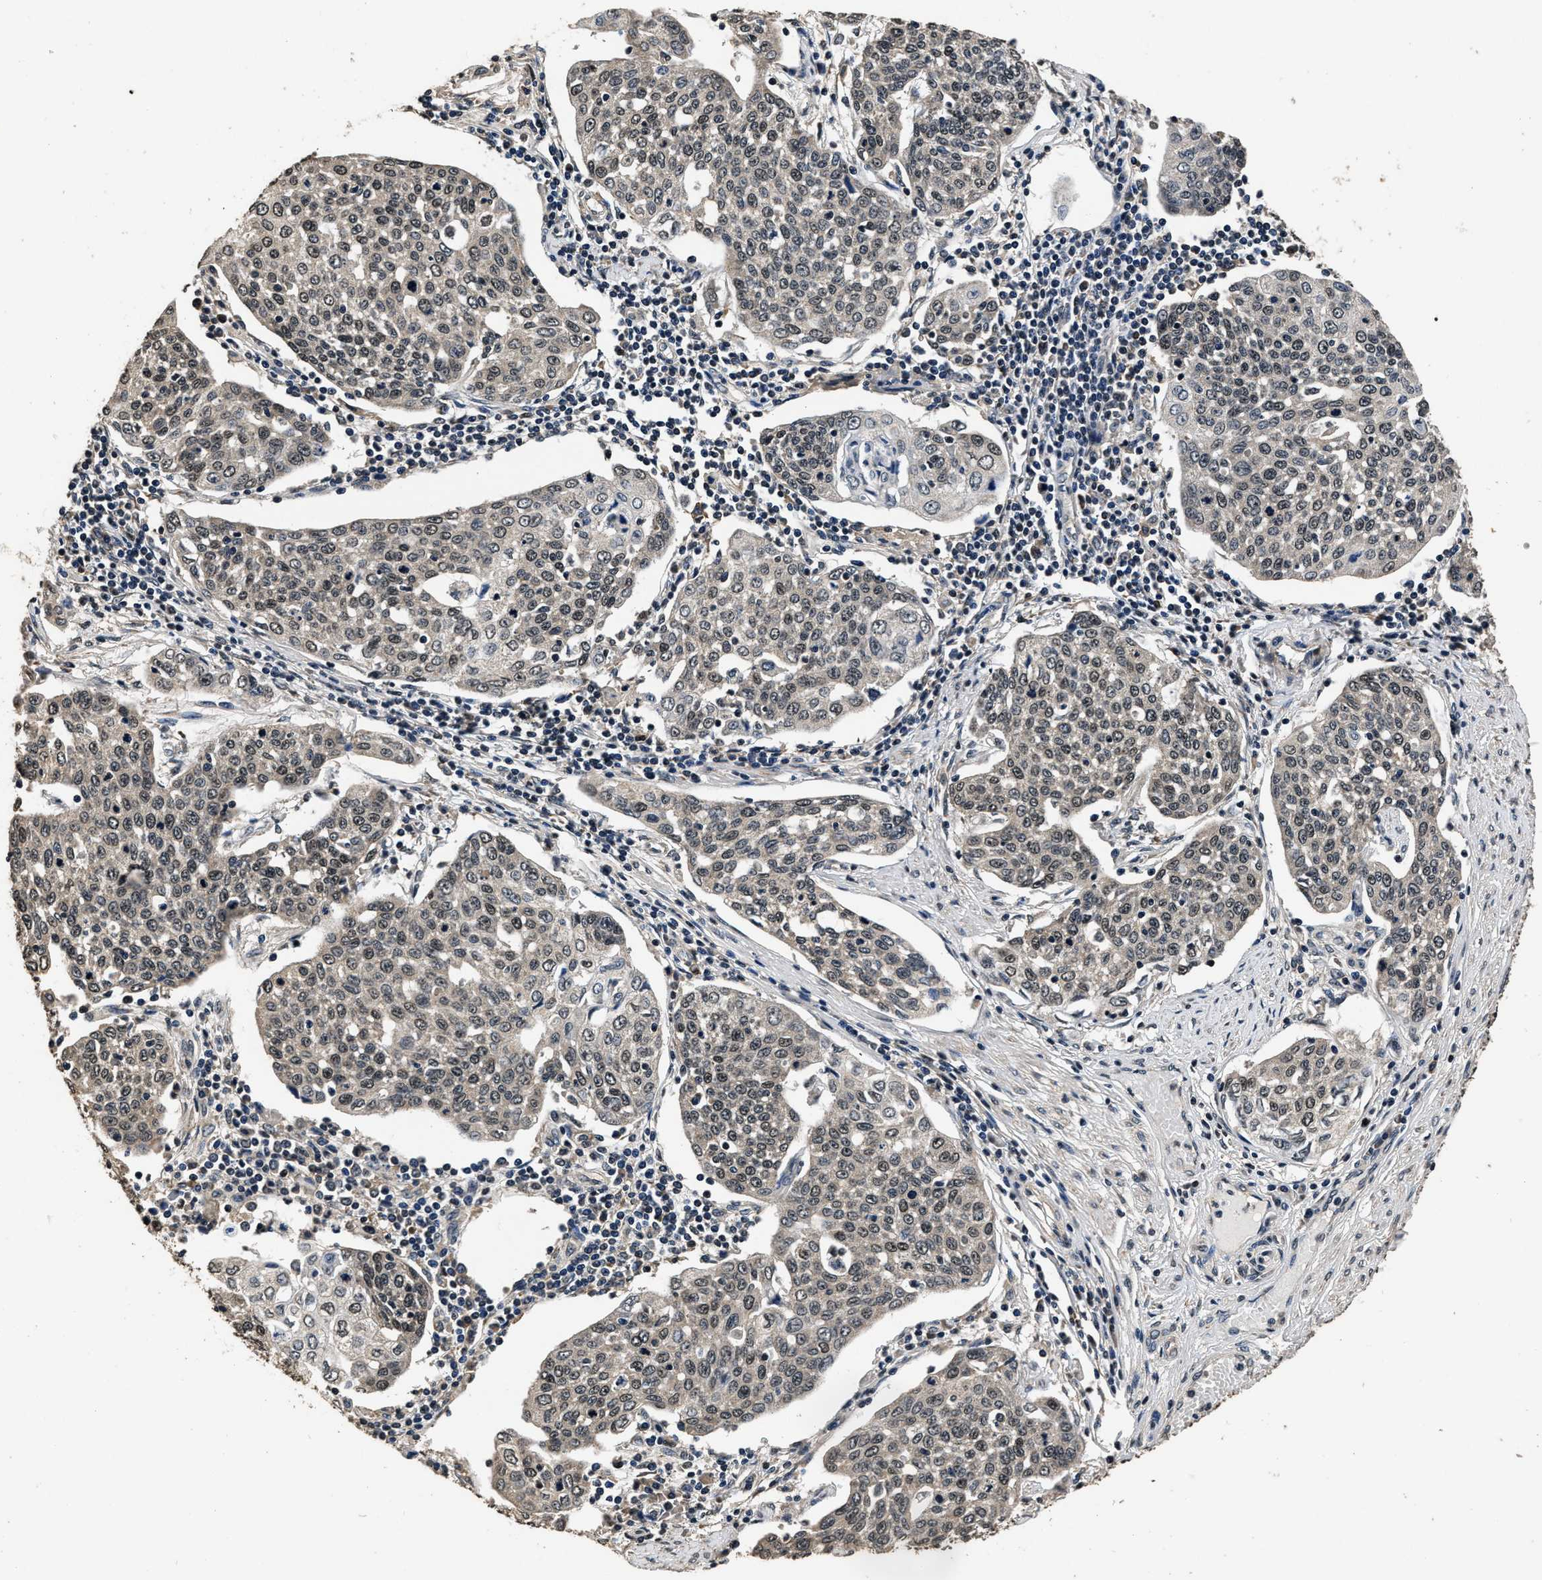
{"staining": {"intensity": "weak", "quantity": ">75%", "location": "nuclear"}, "tissue": "cervical cancer", "cell_type": "Tumor cells", "image_type": "cancer", "snomed": [{"axis": "morphology", "description": "Squamous cell carcinoma, NOS"}, {"axis": "topography", "description": "Cervix"}], "caption": "High-magnification brightfield microscopy of cervical cancer stained with DAB (3,3'-diaminobenzidine) (brown) and counterstained with hematoxylin (blue). tumor cells exhibit weak nuclear positivity is seen in approximately>75% of cells.", "gene": "CSTF1", "patient": {"sex": "female", "age": 34}}